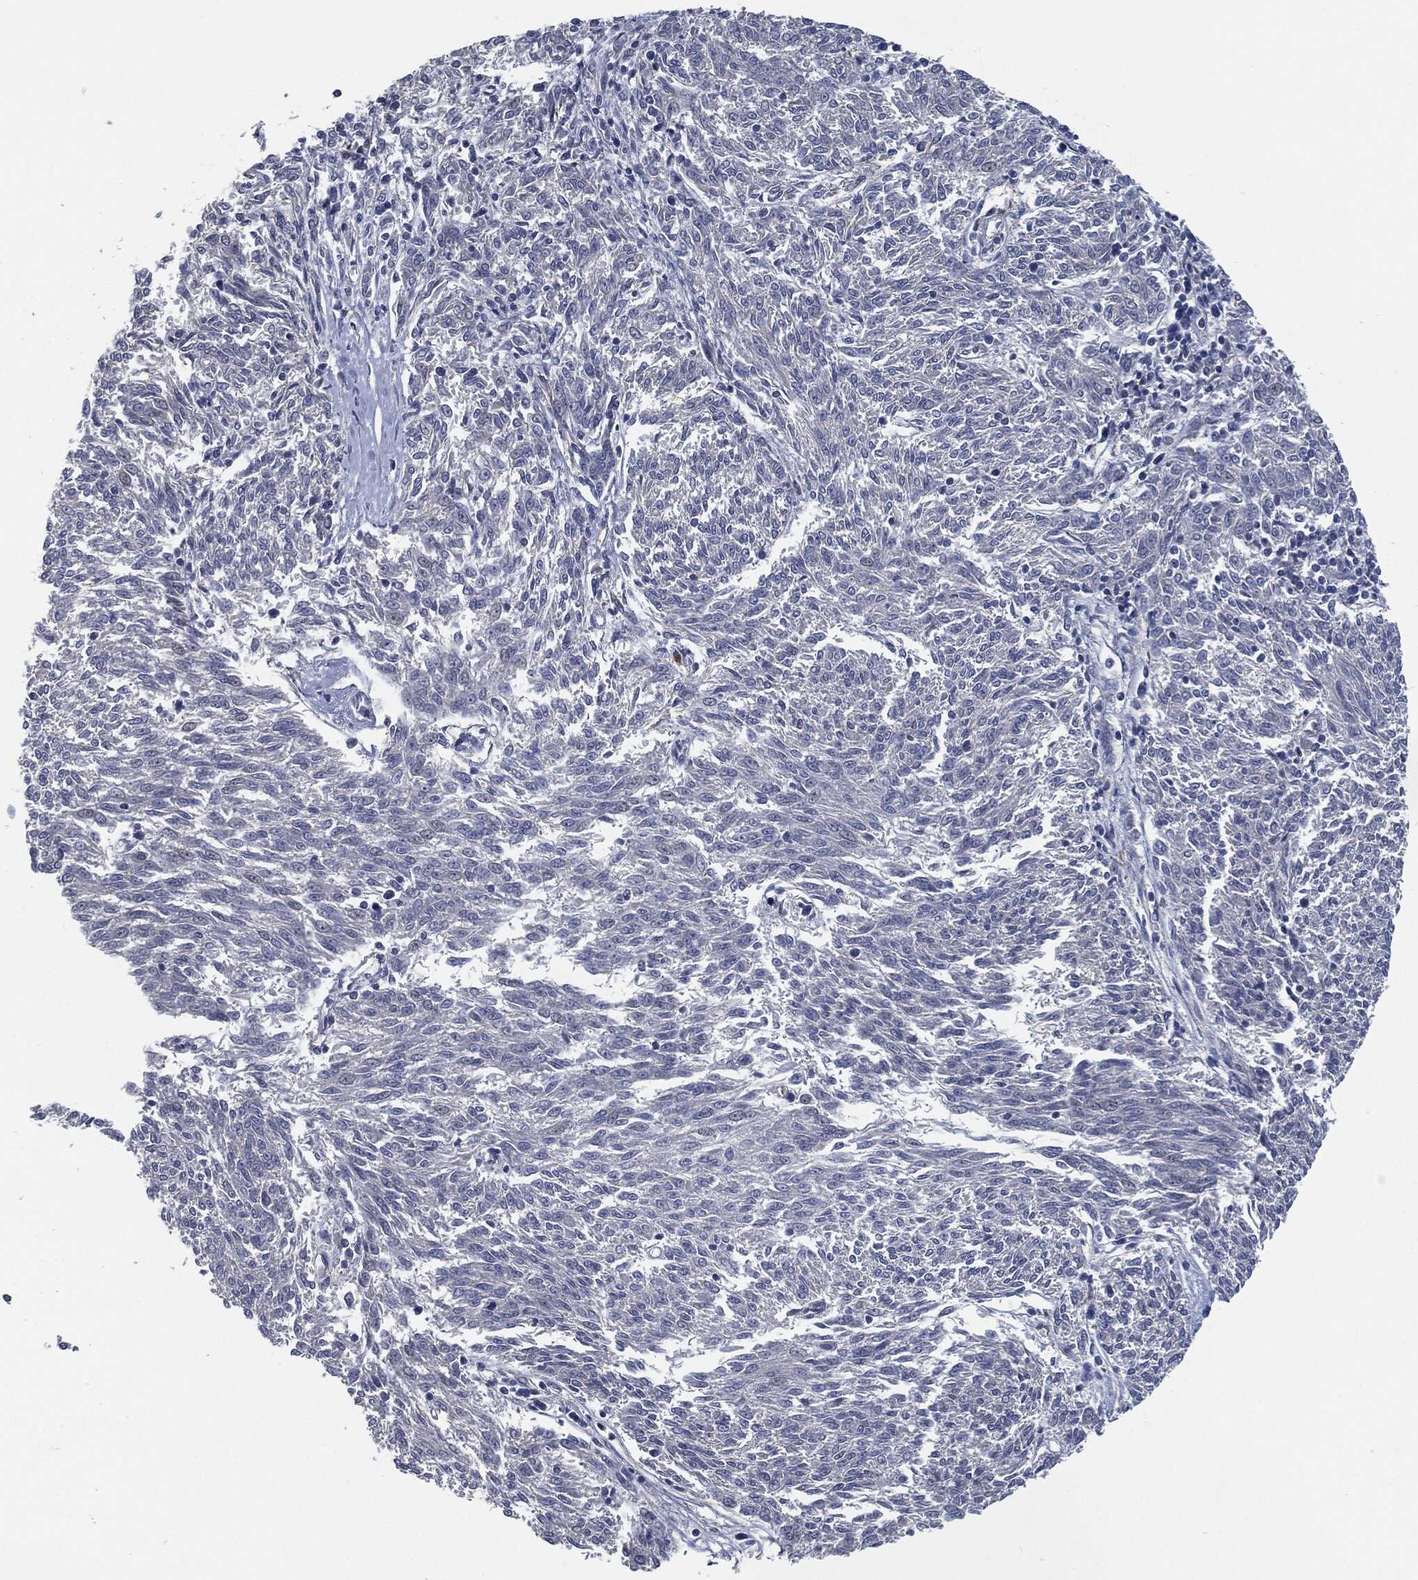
{"staining": {"intensity": "negative", "quantity": "none", "location": "none"}, "tissue": "melanoma", "cell_type": "Tumor cells", "image_type": "cancer", "snomed": [{"axis": "morphology", "description": "Malignant melanoma, NOS"}, {"axis": "topography", "description": "Skin"}], "caption": "IHC of human malignant melanoma reveals no expression in tumor cells.", "gene": "SVIL", "patient": {"sex": "female", "age": 72}}